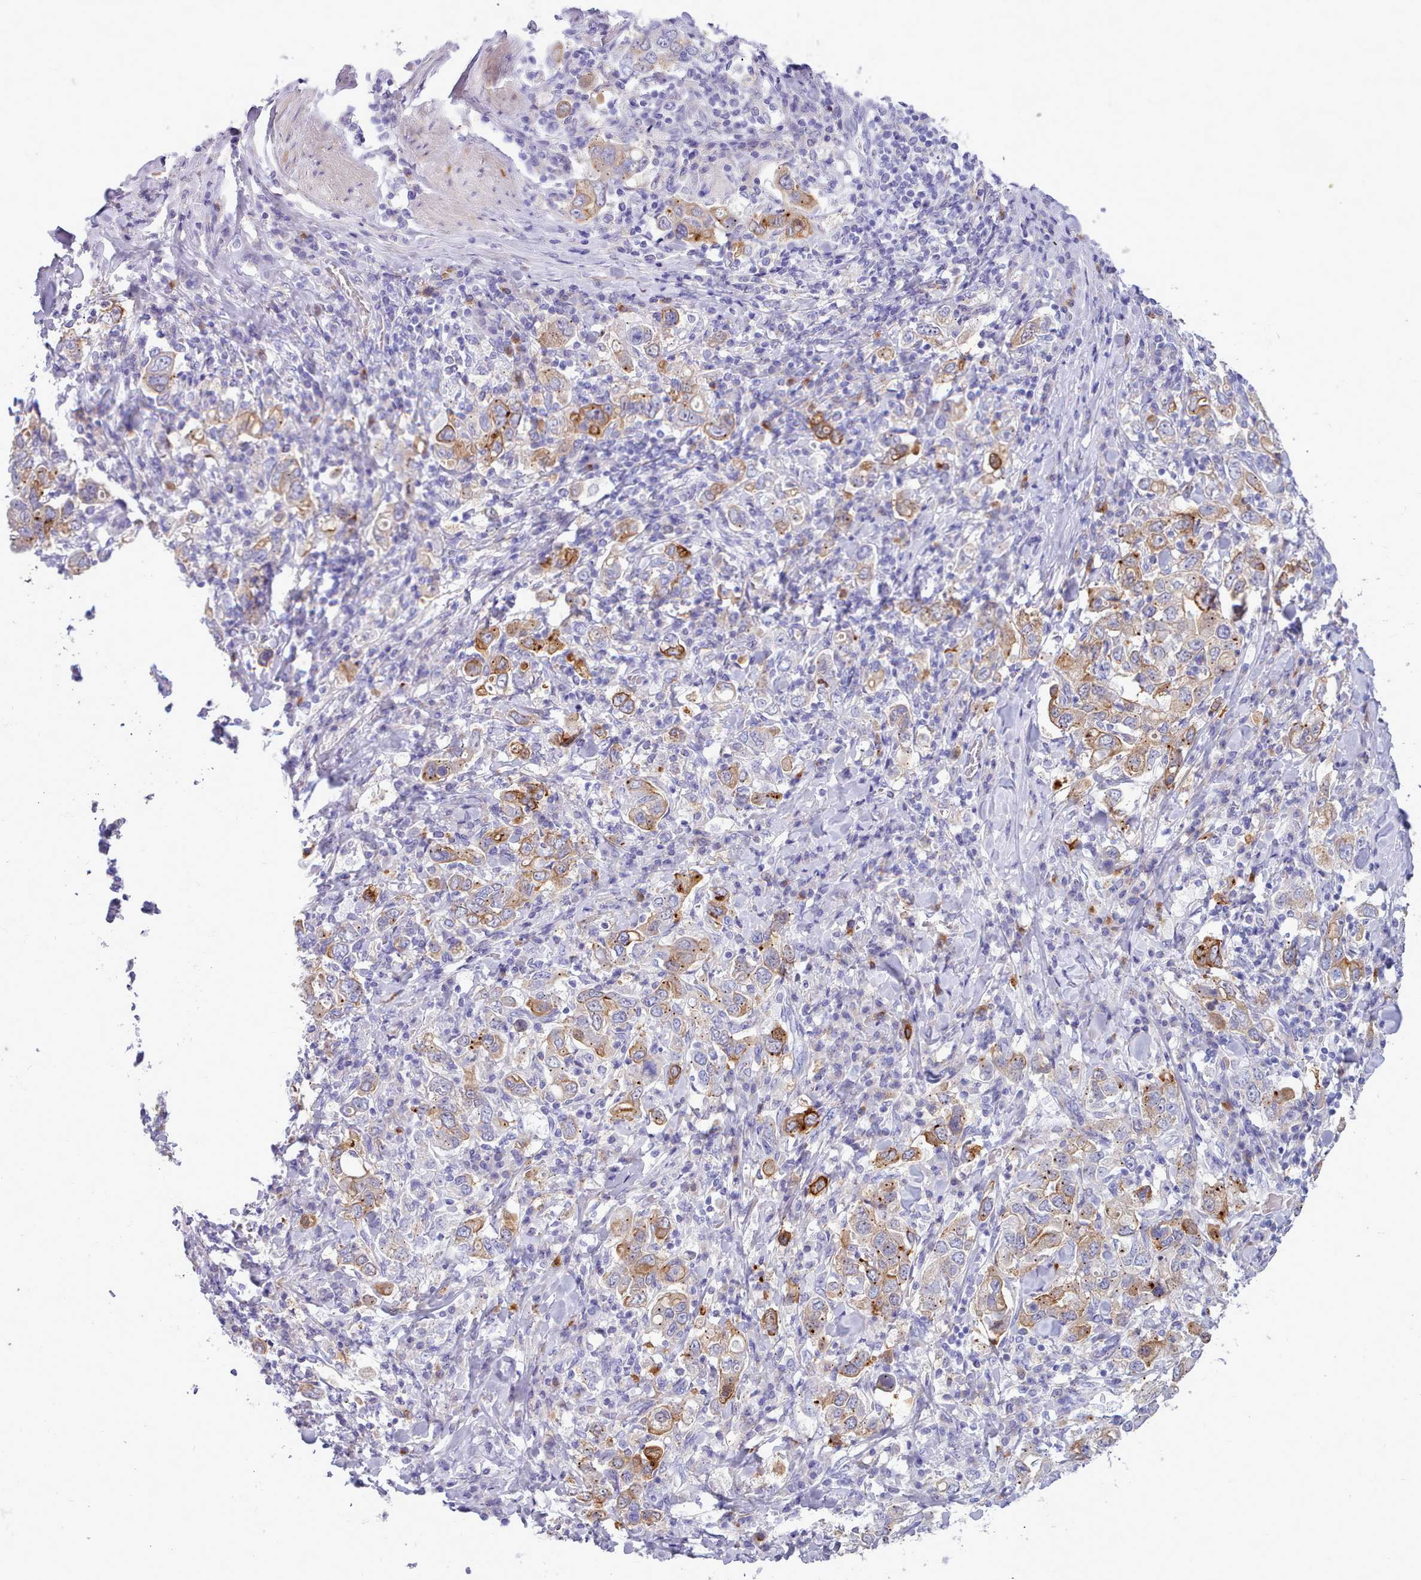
{"staining": {"intensity": "moderate", "quantity": "25%-75%", "location": "cytoplasmic/membranous"}, "tissue": "stomach cancer", "cell_type": "Tumor cells", "image_type": "cancer", "snomed": [{"axis": "morphology", "description": "Adenocarcinoma, NOS"}, {"axis": "topography", "description": "Stomach, upper"}], "caption": "Stomach cancer was stained to show a protein in brown. There is medium levels of moderate cytoplasmic/membranous positivity in approximately 25%-75% of tumor cells.", "gene": "NKX1-2", "patient": {"sex": "male", "age": 62}}